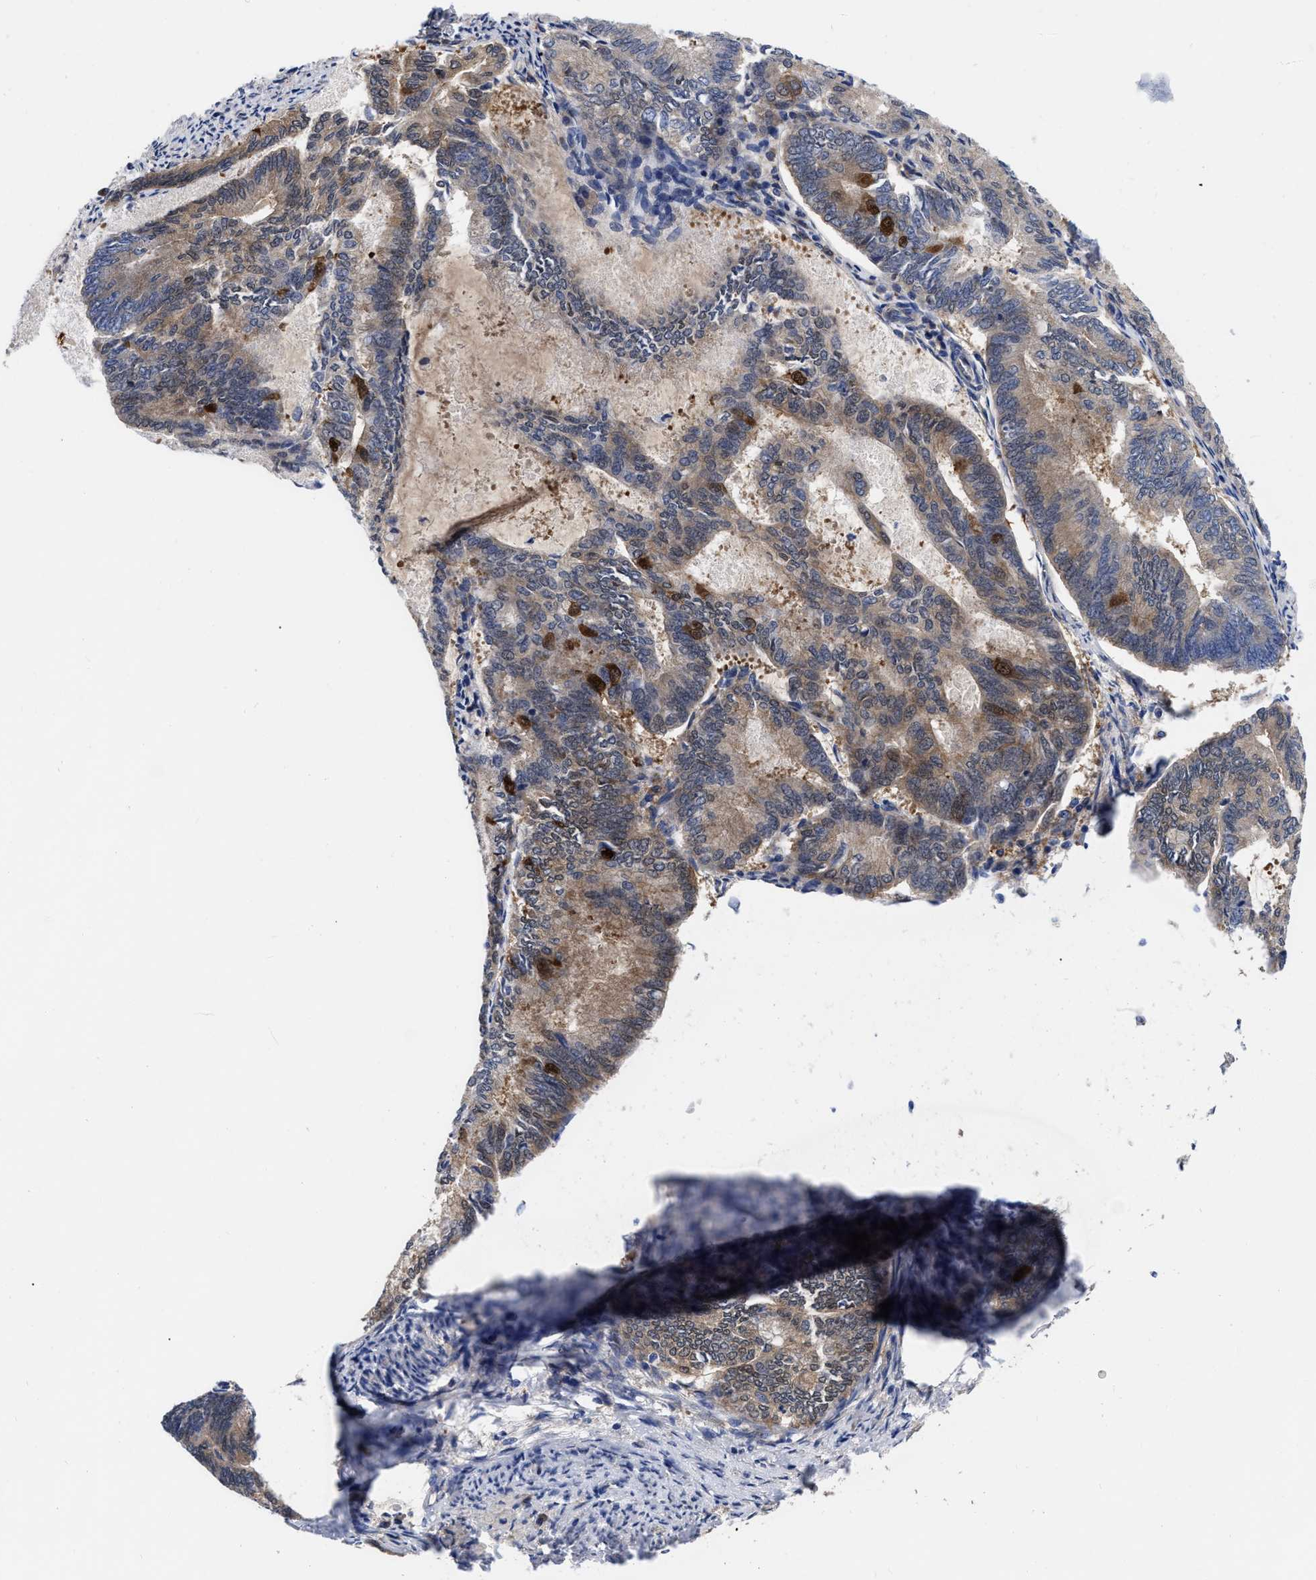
{"staining": {"intensity": "moderate", "quantity": ">75%", "location": "cytoplasmic/membranous"}, "tissue": "endometrial cancer", "cell_type": "Tumor cells", "image_type": "cancer", "snomed": [{"axis": "morphology", "description": "Adenocarcinoma, NOS"}, {"axis": "topography", "description": "Endometrium"}], "caption": "This is an image of immunohistochemistry staining of adenocarcinoma (endometrial), which shows moderate positivity in the cytoplasmic/membranous of tumor cells.", "gene": "RBKS", "patient": {"sex": "female", "age": 86}}